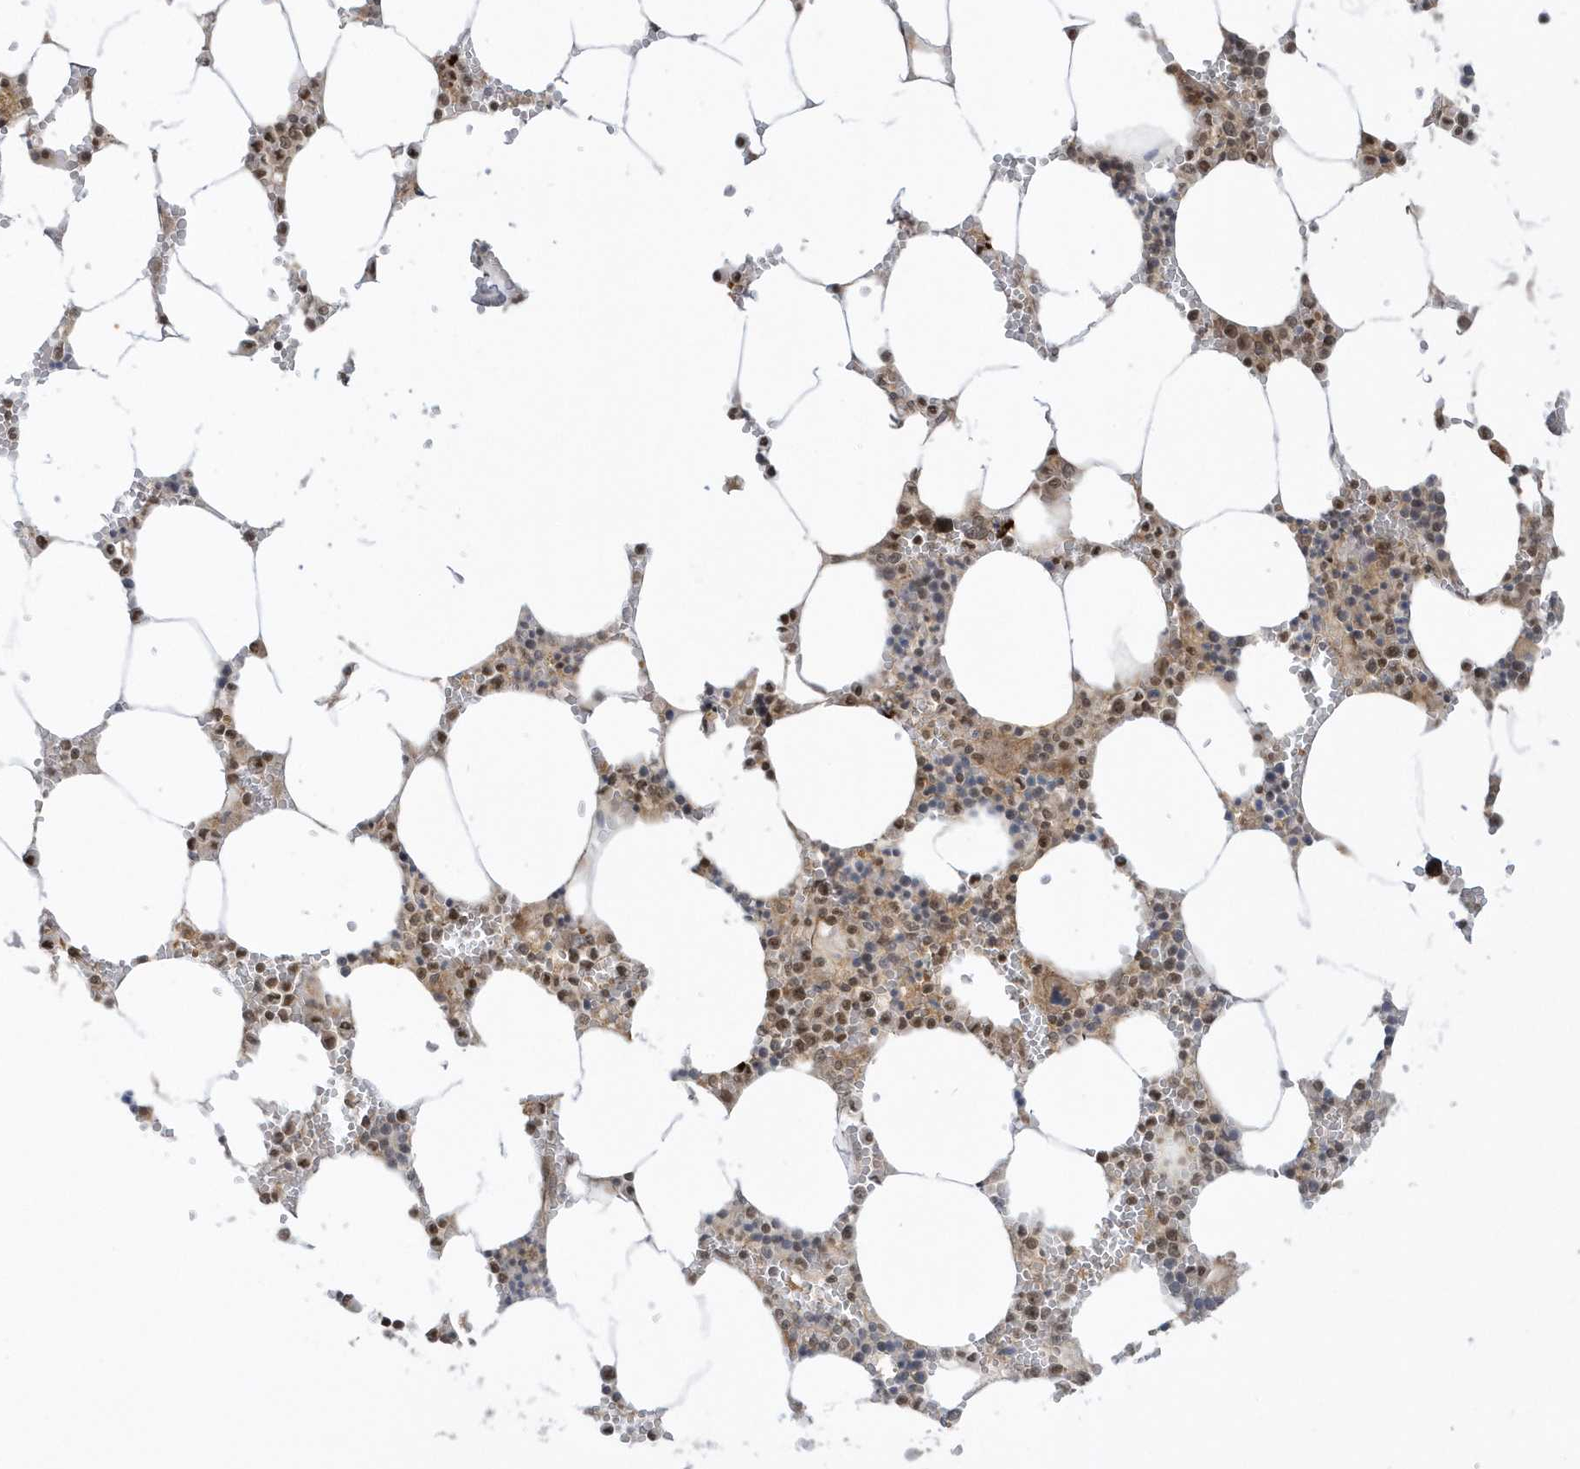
{"staining": {"intensity": "moderate", "quantity": "25%-75%", "location": "cytoplasmic/membranous,nuclear"}, "tissue": "bone marrow", "cell_type": "Hematopoietic cells", "image_type": "normal", "snomed": [{"axis": "morphology", "description": "Normal tissue, NOS"}, {"axis": "topography", "description": "Bone marrow"}], "caption": "Brown immunohistochemical staining in benign human bone marrow exhibits moderate cytoplasmic/membranous,nuclear staining in approximately 25%-75% of hematopoietic cells.", "gene": "PPP1R7", "patient": {"sex": "male", "age": 70}}